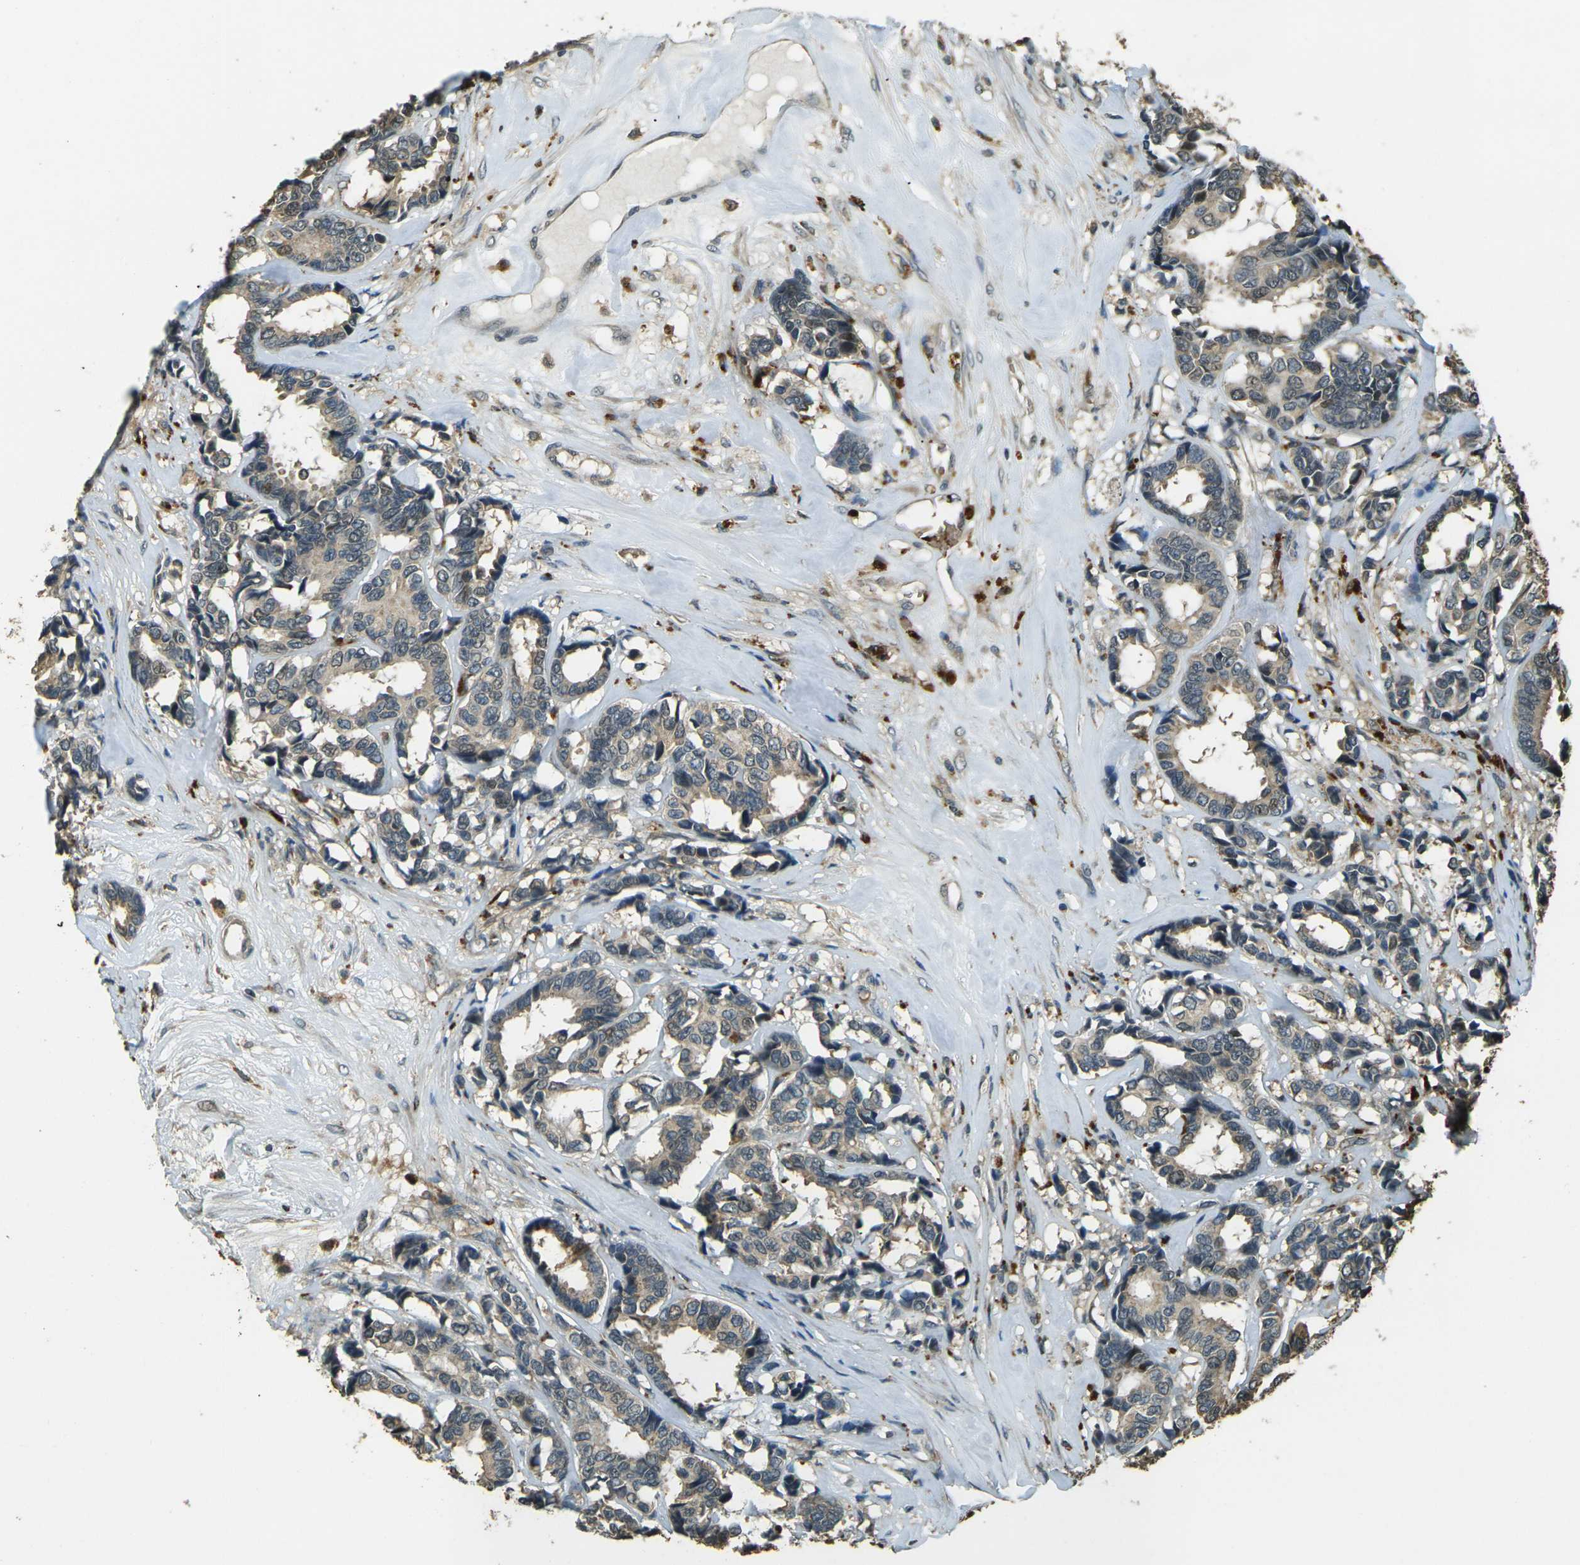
{"staining": {"intensity": "weak", "quantity": ">75%", "location": "cytoplasmic/membranous"}, "tissue": "breast cancer", "cell_type": "Tumor cells", "image_type": "cancer", "snomed": [{"axis": "morphology", "description": "Duct carcinoma"}, {"axis": "topography", "description": "Breast"}], "caption": "Tumor cells exhibit low levels of weak cytoplasmic/membranous expression in approximately >75% of cells in breast infiltrating ductal carcinoma.", "gene": "TOR1A", "patient": {"sex": "female", "age": 87}}